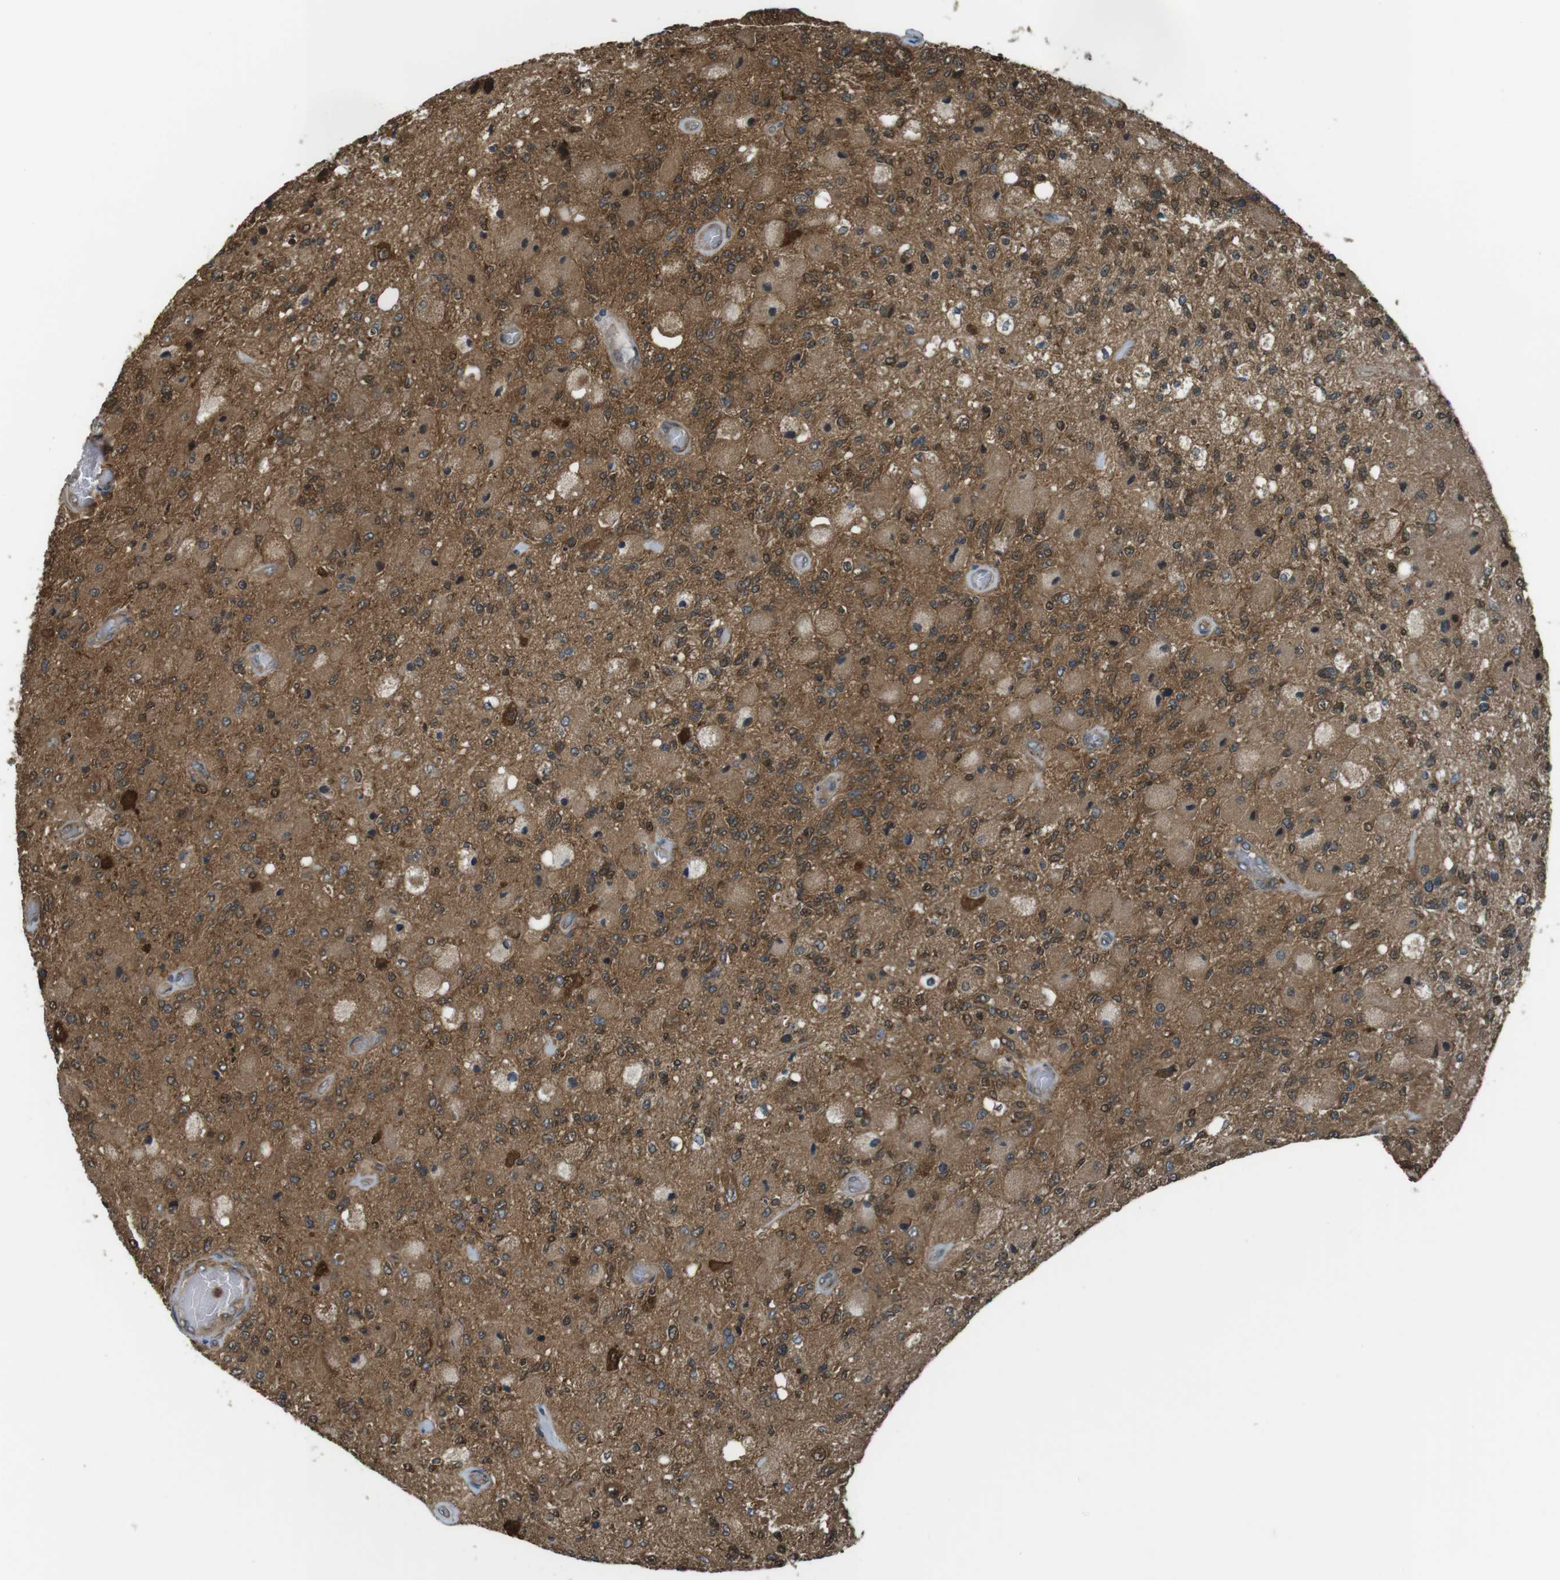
{"staining": {"intensity": "moderate", "quantity": ">75%", "location": "cytoplasmic/membranous"}, "tissue": "glioma", "cell_type": "Tumor cells", "image_type": "cancer", "snomed": [{"axis": "morphology", "description": "Normal tissue, NOS"}, {"axis": "morphology", "description": "Glioma, malignant, High grade"}, {"axis": "topography", "description": "Cerebral cortex"}], "caption": "Immunohistochemical staining of human glioma shows moderate cytoplasmic/membranous protein staining in approximately >75% of tumor cells. (DAB IHC, brown staining for protein, blue staining for nuclei).", "gene": "LRRC3B", "patient": {"sex": "male", "age": 77}}